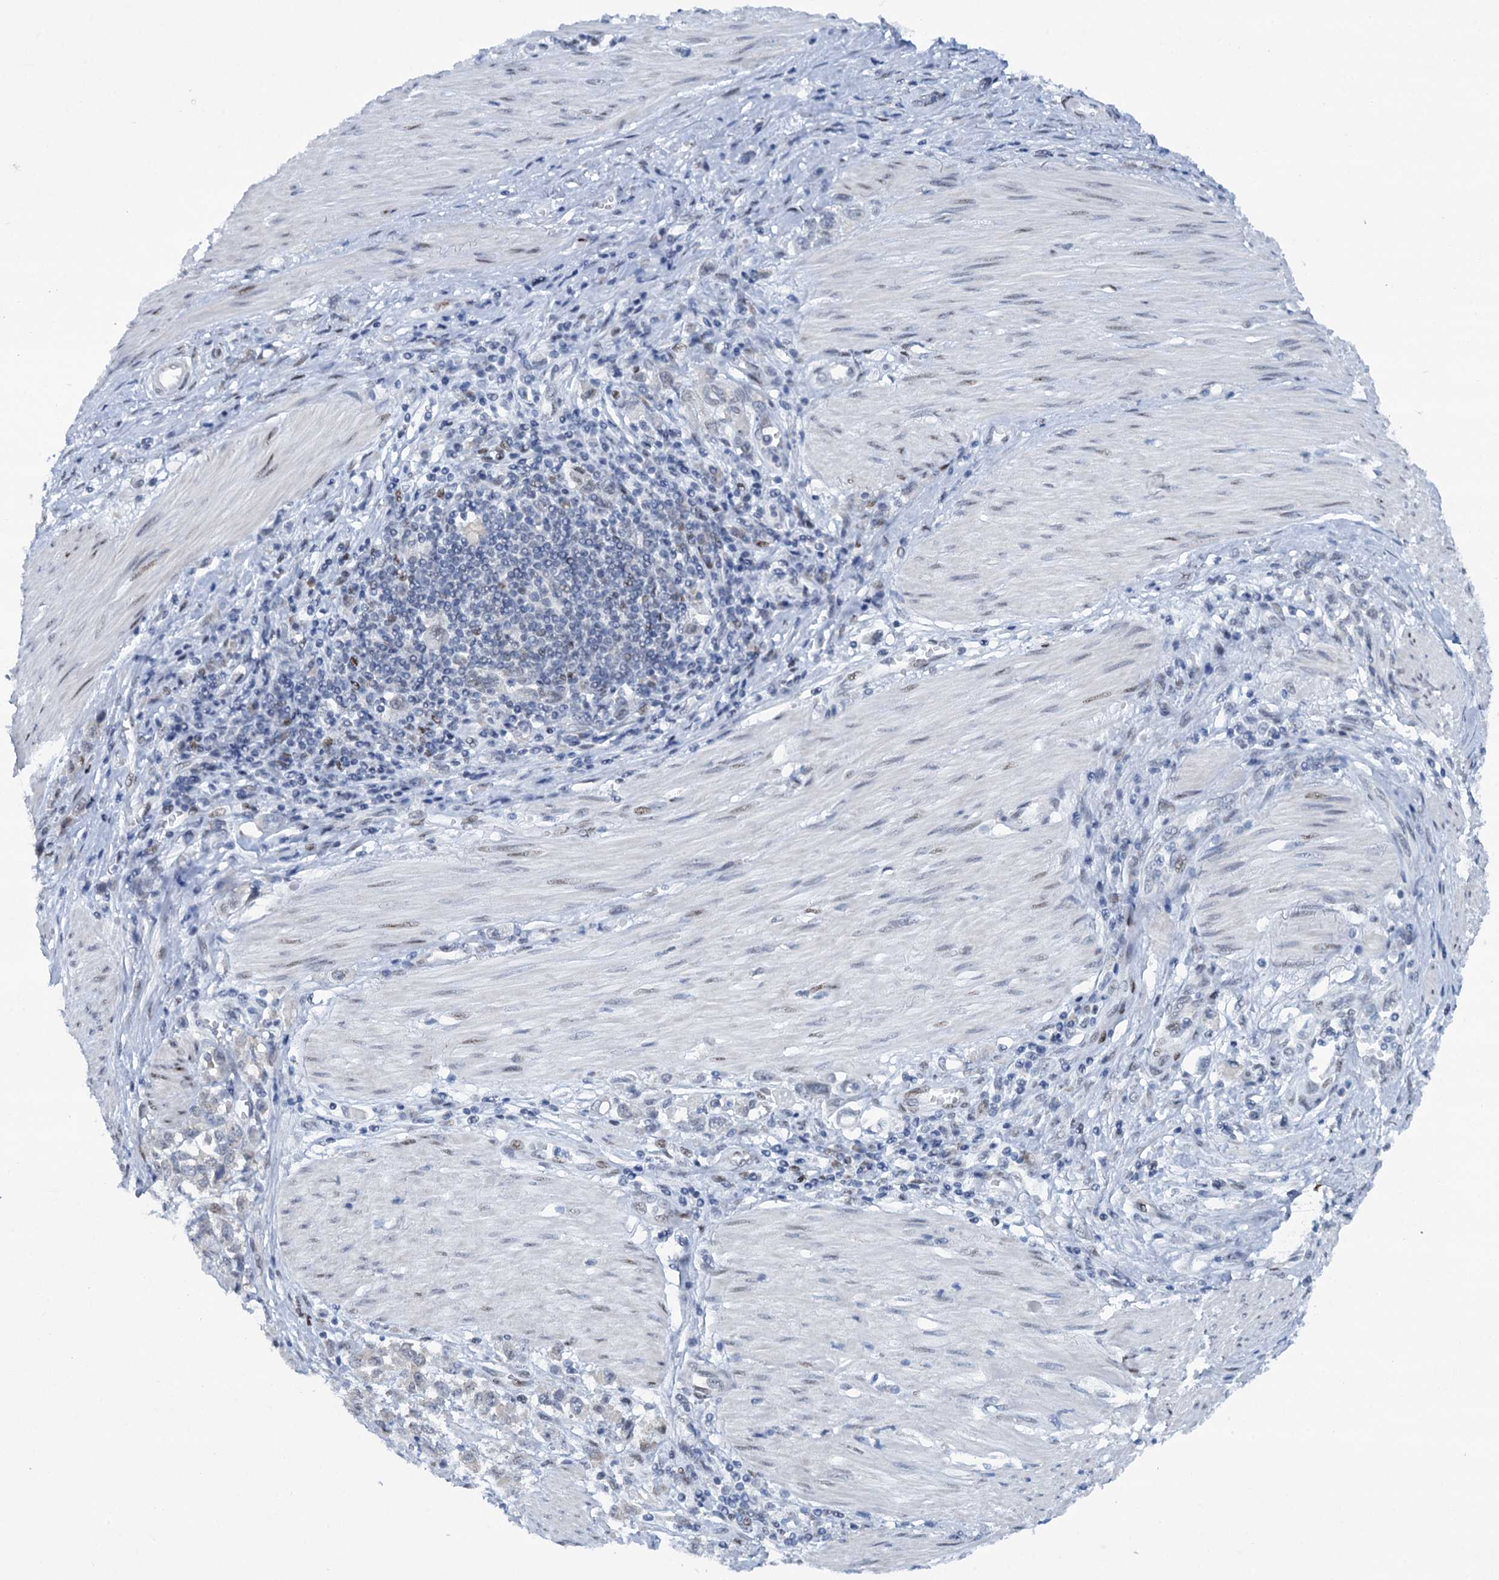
{"staining": {"intensity": "negative", "quantity": "none", "location": "none"}, "tissue": "stomach cancer", "cell_type": "Tumor cells", "image_type": "cancer", "snomed": [{"axis": "morphology", "description": "Adenocarcinoma, NOS"}, {"axis": "topography", "description": "Stomach"}], "caption": "Protein analysis of adenocarcinoma (stomach) exhibits no significant expression in tumor cells.", "gene": "SREK1", "patient": {"sex": "female", "age": 76}}